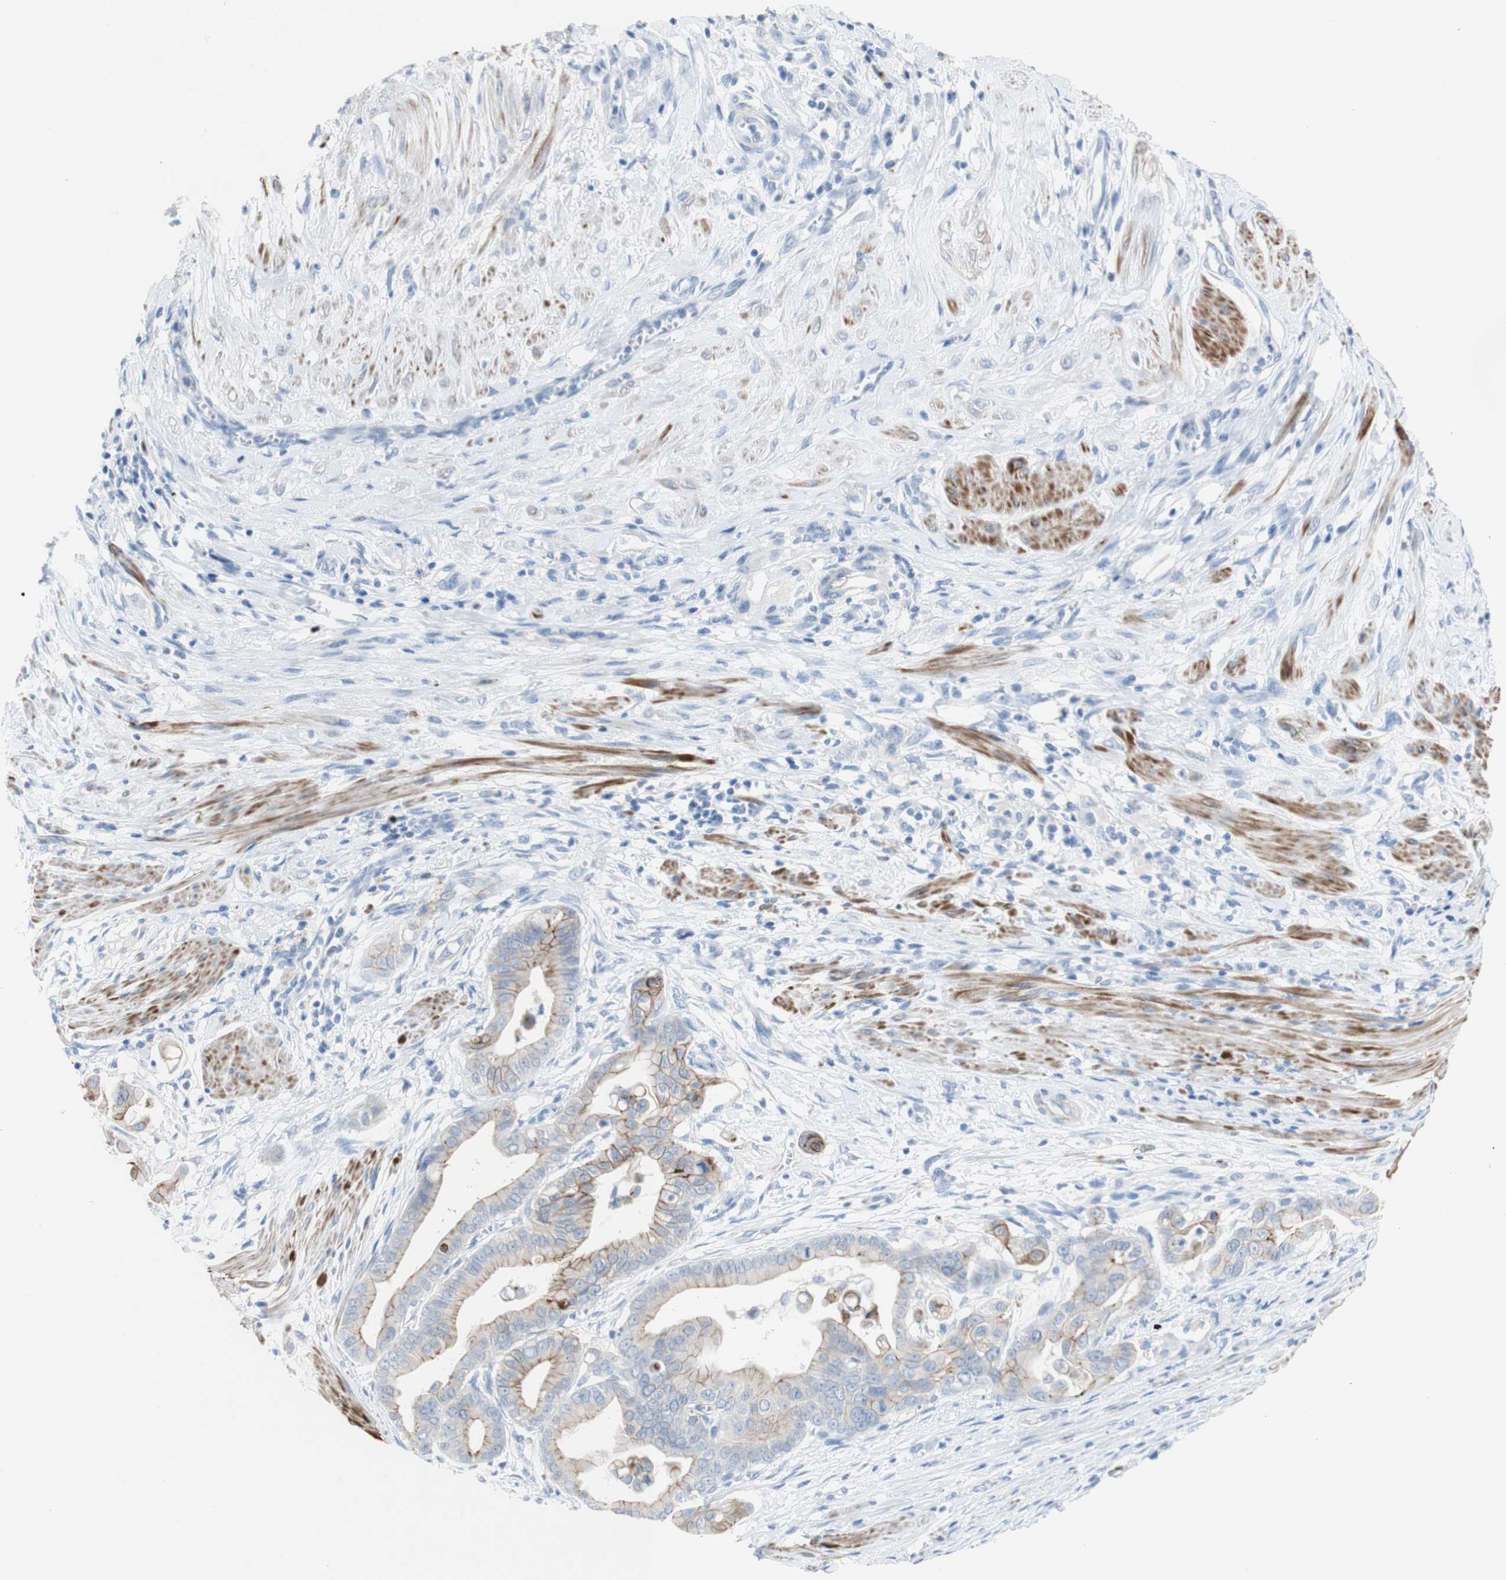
{"staining": {"intensity": "moderate", "quantity": "25%-75%", "location": "cytoplasmic/membranous"}, "tissue": "pancreatic cancer", "cell_type": "Tumor cells", "image_type": "cancer", "snomed": [{"axis": "morphology", "description": "Adenocarcinoma, NOS"}, {"axis": "topography", "description": "Pancreas"}], "caption": "Brown immunohistochemical staining in pancreatic cancer reveals moderate cytoplasmic/membranous expression in about 25%-75% of tumor cells.", "gene": "DSC2", "patient": {"sex": "female", "age": 75}}